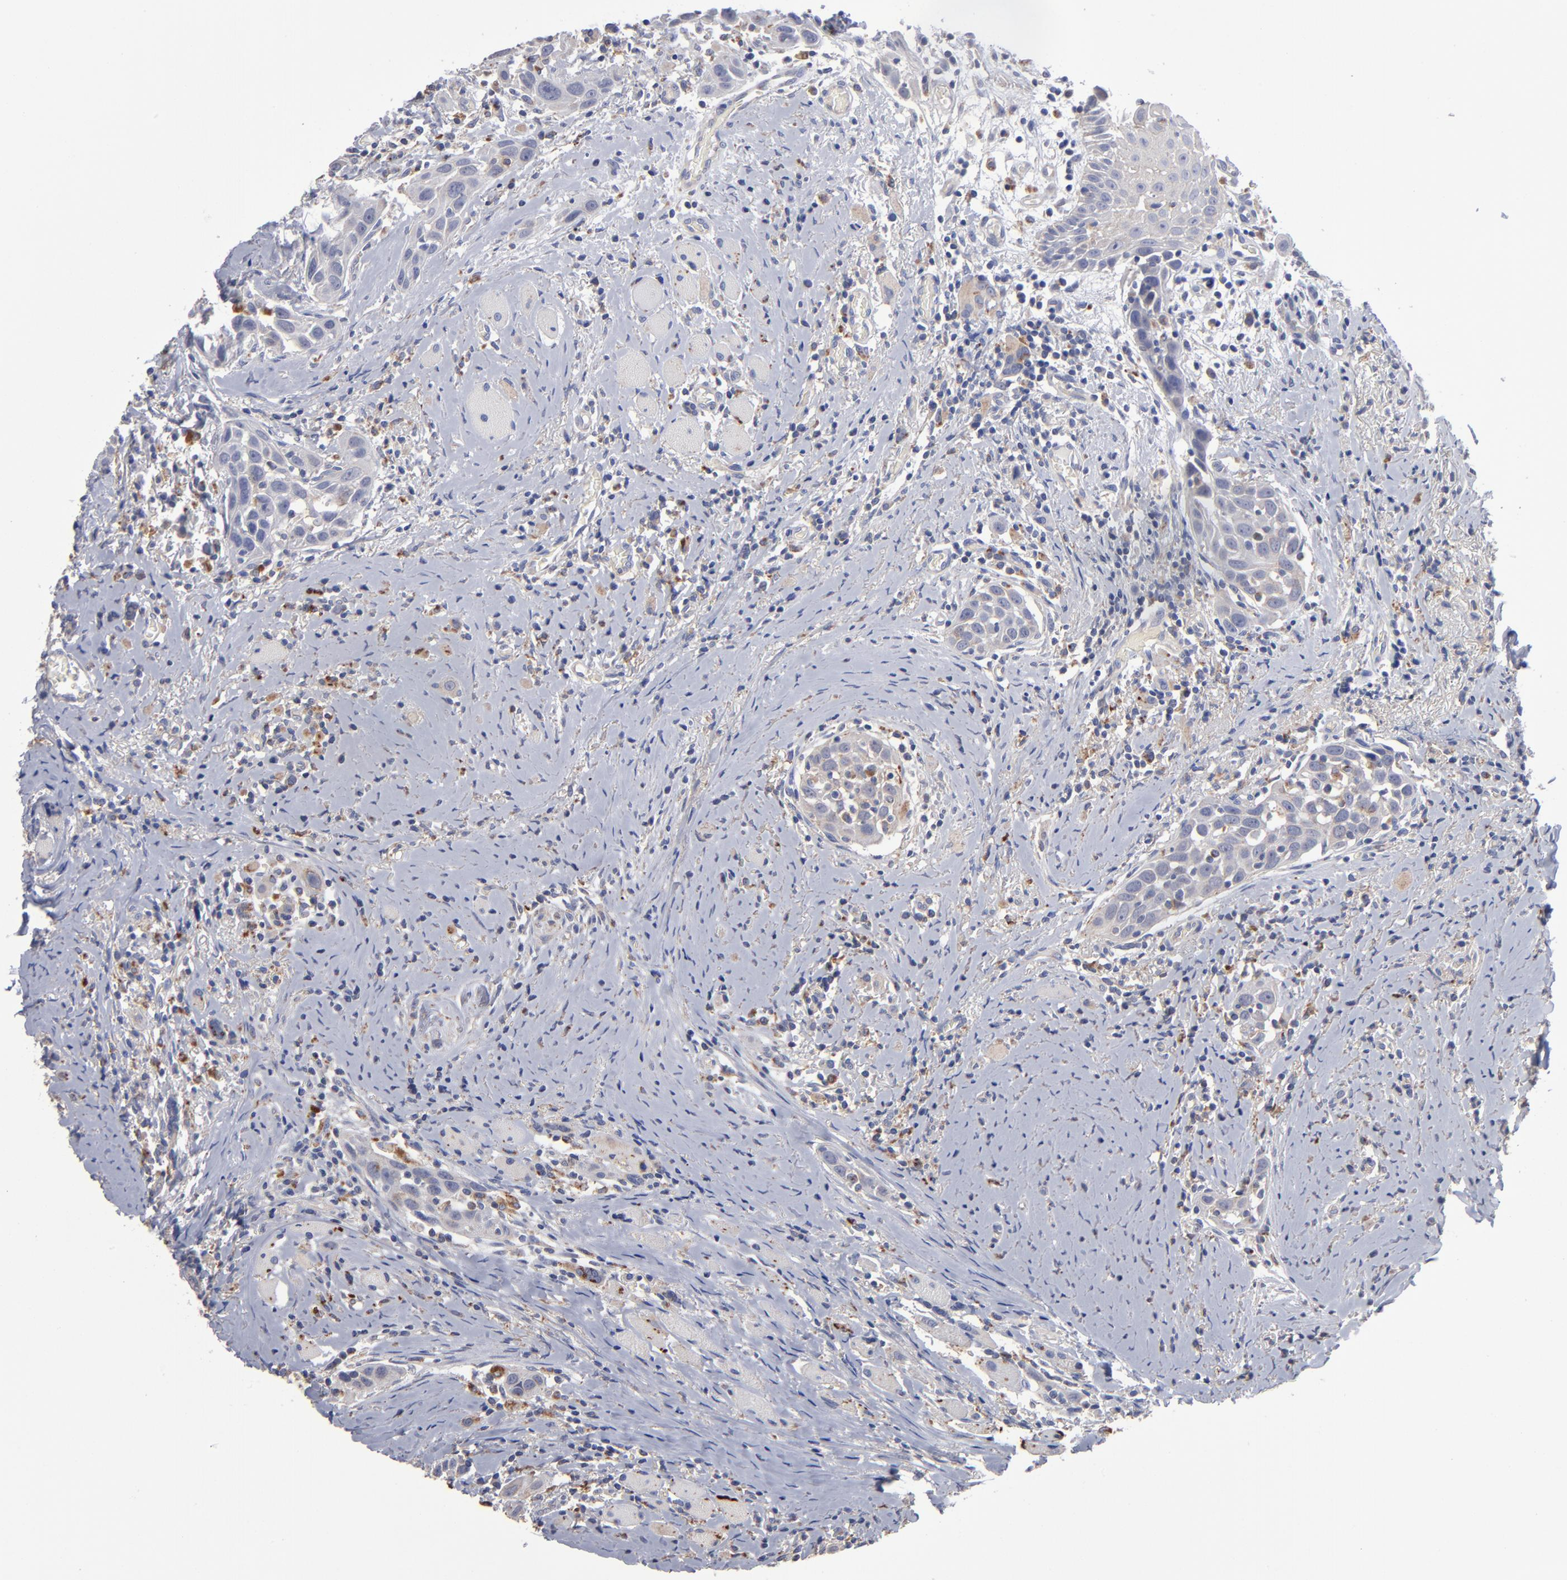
{"staining": {"intensity": "weak", "quantity": "25%-75%", "location": "cytoplasmic/membranous"}, "tissue": "head and neck cancer", "cell_type": "Tumor cells", "image_type": "cancer", "snomed": [{"axis": "morphology", "description": "Squamous cell carcinoma, NOS"}, {"axis": "topography", "description": "Oral tissue"}, {"axis": "topography", "description": "Head-Neck"}], "caption": "This is a photomicrograph of immunohistochemistry (IHC) staining of head and neck cancer, which shows weak positivity in the cytoplasmic/membranous of tumor cells.", "gene": "RRAGB", "patient": {"sex": "female", "age": 50}}